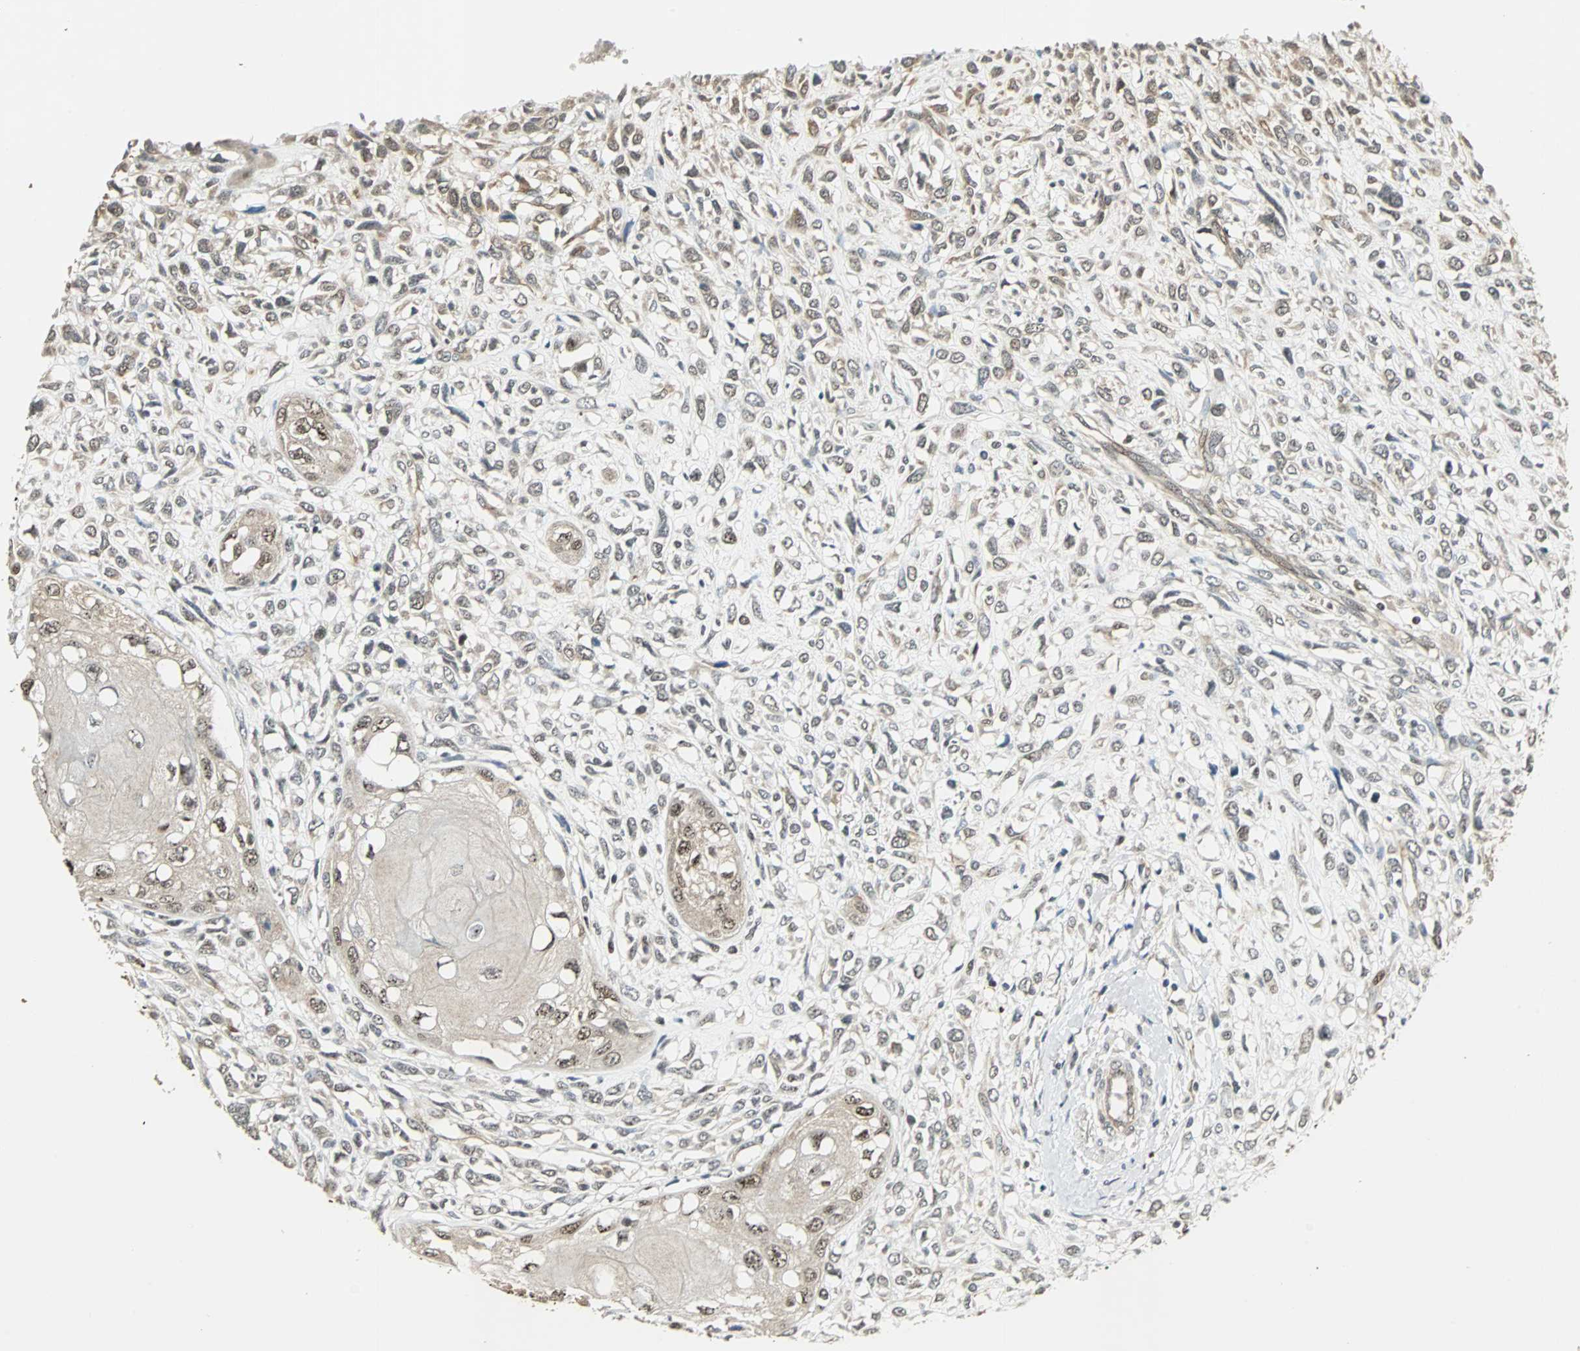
{"staining": {"intensity": "moderate", "quantity": ">75%", "location": "nuclear"}, "tissue": "head and neck cancer", "cell_type": "Tumor cells", "image_type": "cancer", "snomed": [{"axis": "morphology", "description": "Necrosis, NOS"}, {"axis": "morphology", "description": "Neoplasm, malignant, NOS"}, {"axis": "topography", "description": "Salivary gland"}, {"axis": "topography", "description": "Head-Neck"}], "caption": "Human head and neck cancer stained with a brown dye shows moderate nuclear positive positivity in about >75% of tumor cells.", "gene": "MED4", "patient": {"sex": "male", "age": 43}}